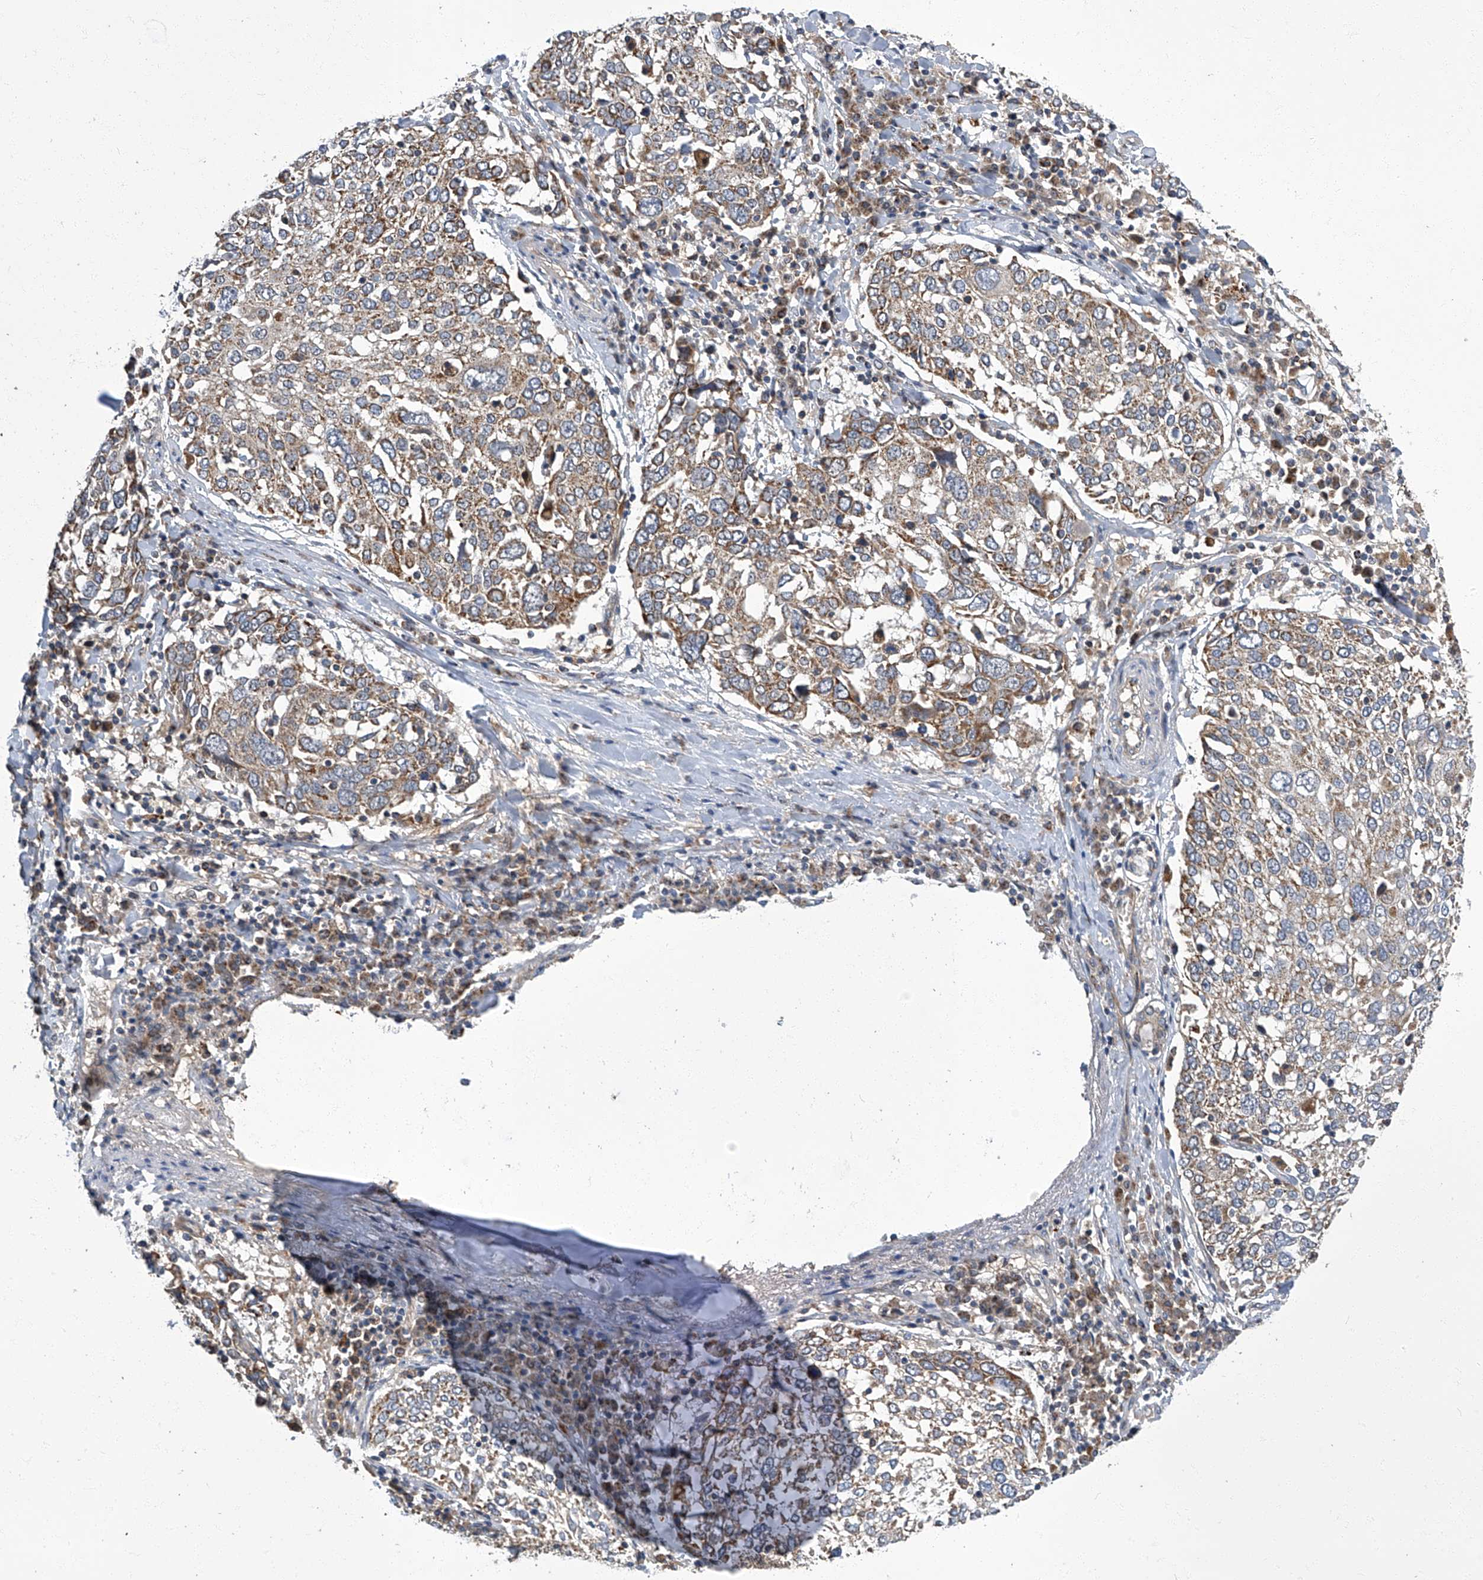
{"staining": {"intensity": "moderate", "quantity": "25%-75%", "location": "cytoplasmic/membranous"}, "tissue": "lung cancer", "cell_type": "Tumor cells", "image_type": "cancer", "snomed": [{"axis": "morphology", "description": "Squamous cell carcinoma, NOS"}, {"axis": "topography", "description": "Lung"}], "caption": "This histopathology image shows immunohistochemistry (IHC) staining of lung squamous cell carcinoma, with medium moderate cytoplasmic/membranous staining in approximately 25%-75% of tumor cells.", "gene": "TNFRSF13B", "patient": {"sex": "male", "age": 65}}